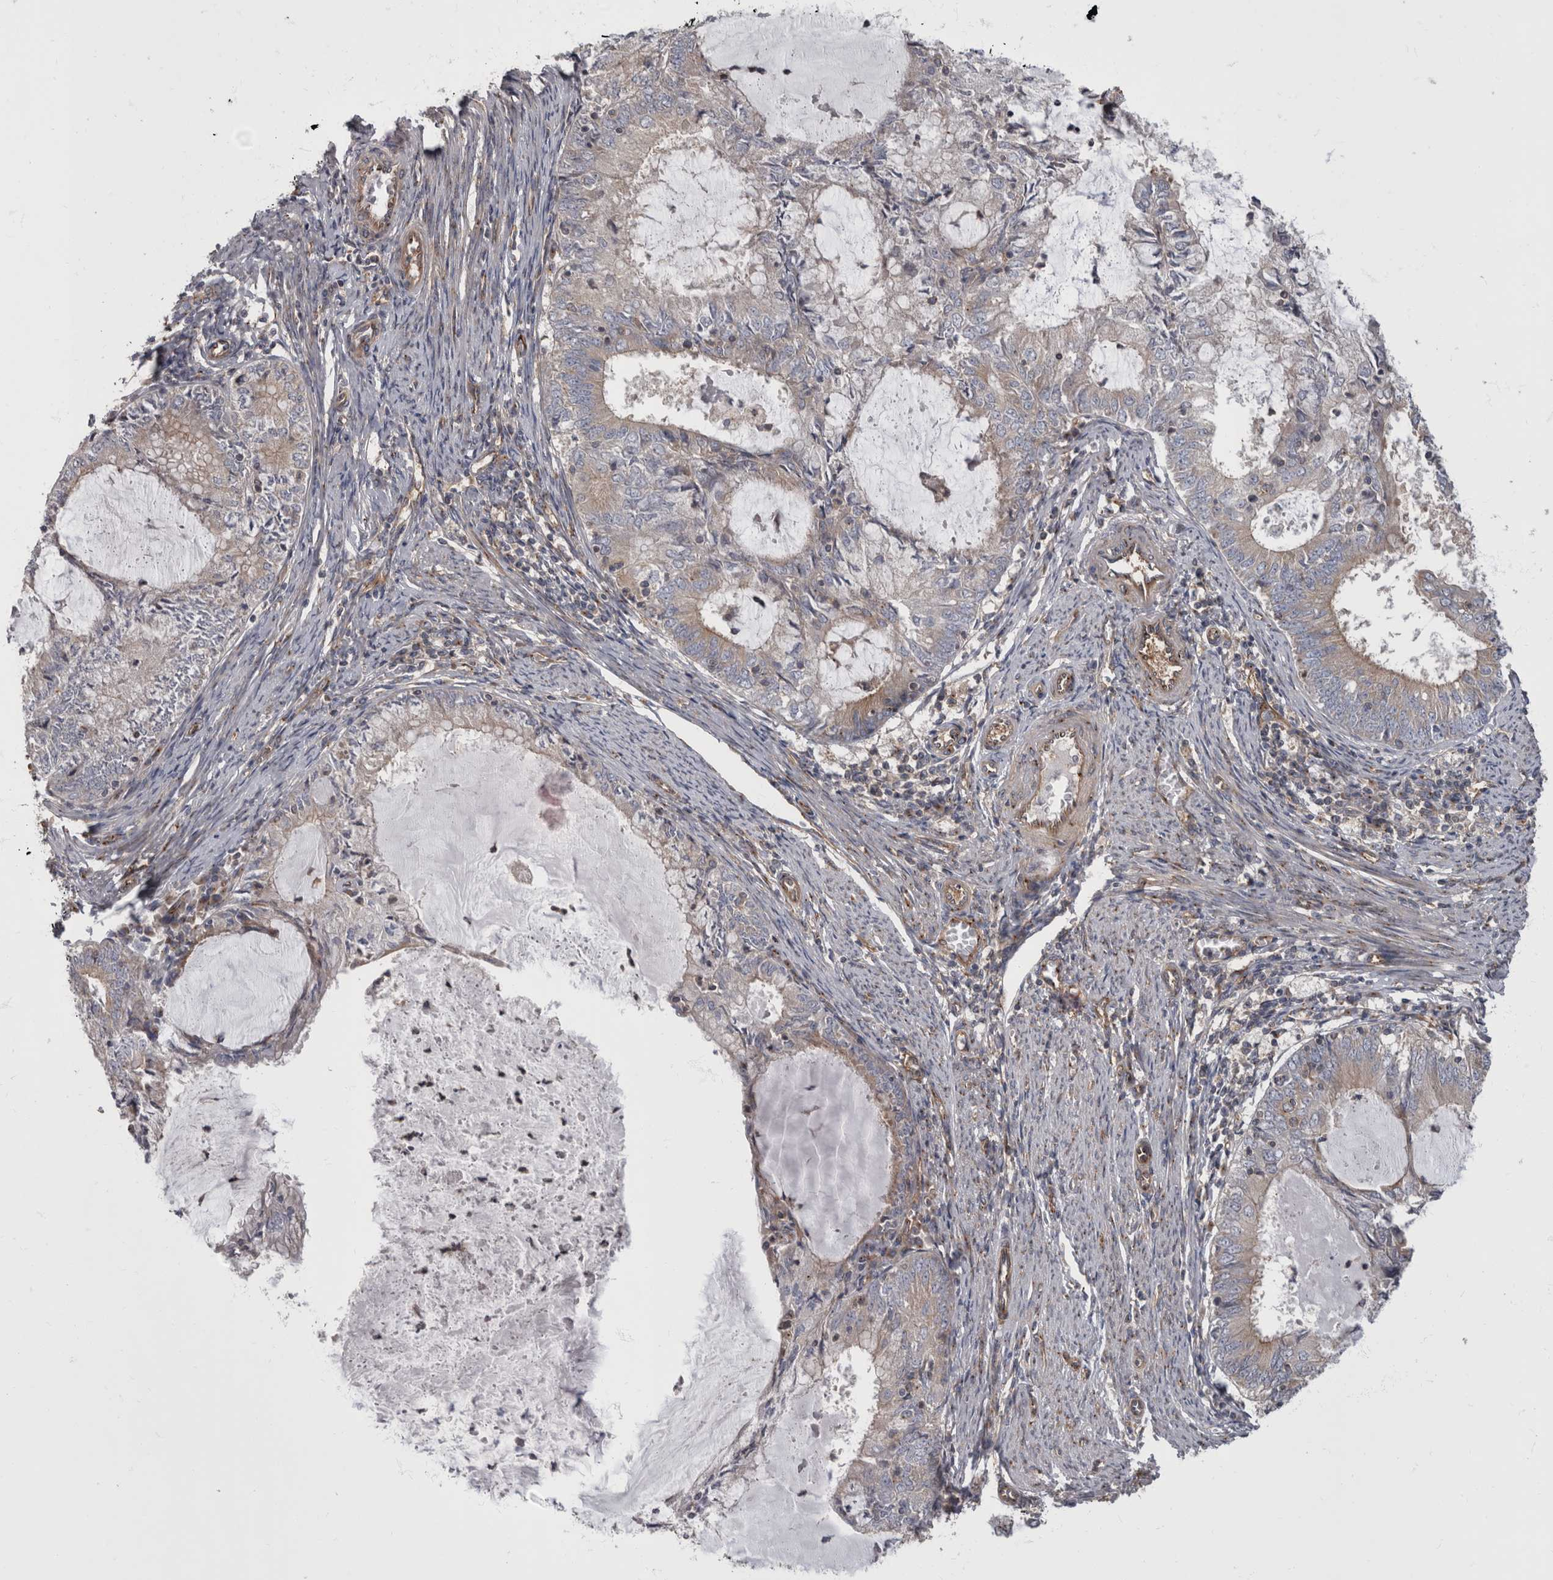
{"staining": {"intensity": "weak", "quantity": "<25%", "location": "cytoplasmic/membranous"}, "tissue": "endometrial cancer", "cell_type": "Tumor cells", "image_type": "cancer", "snomed": [{"axis": "morphology", "description": "Adenocarcinoma, NOS"}, {"axis": "topography", "description": "Endometrium"}], "caption": "High power microscopy photomicrograph of an immunohistochemistry (IHC) micrograph of endometrial cancer, revealing no significant staining in tumor cells.", "gene": "HOOK3", "patient": {"sex": "female", "age": 57}}